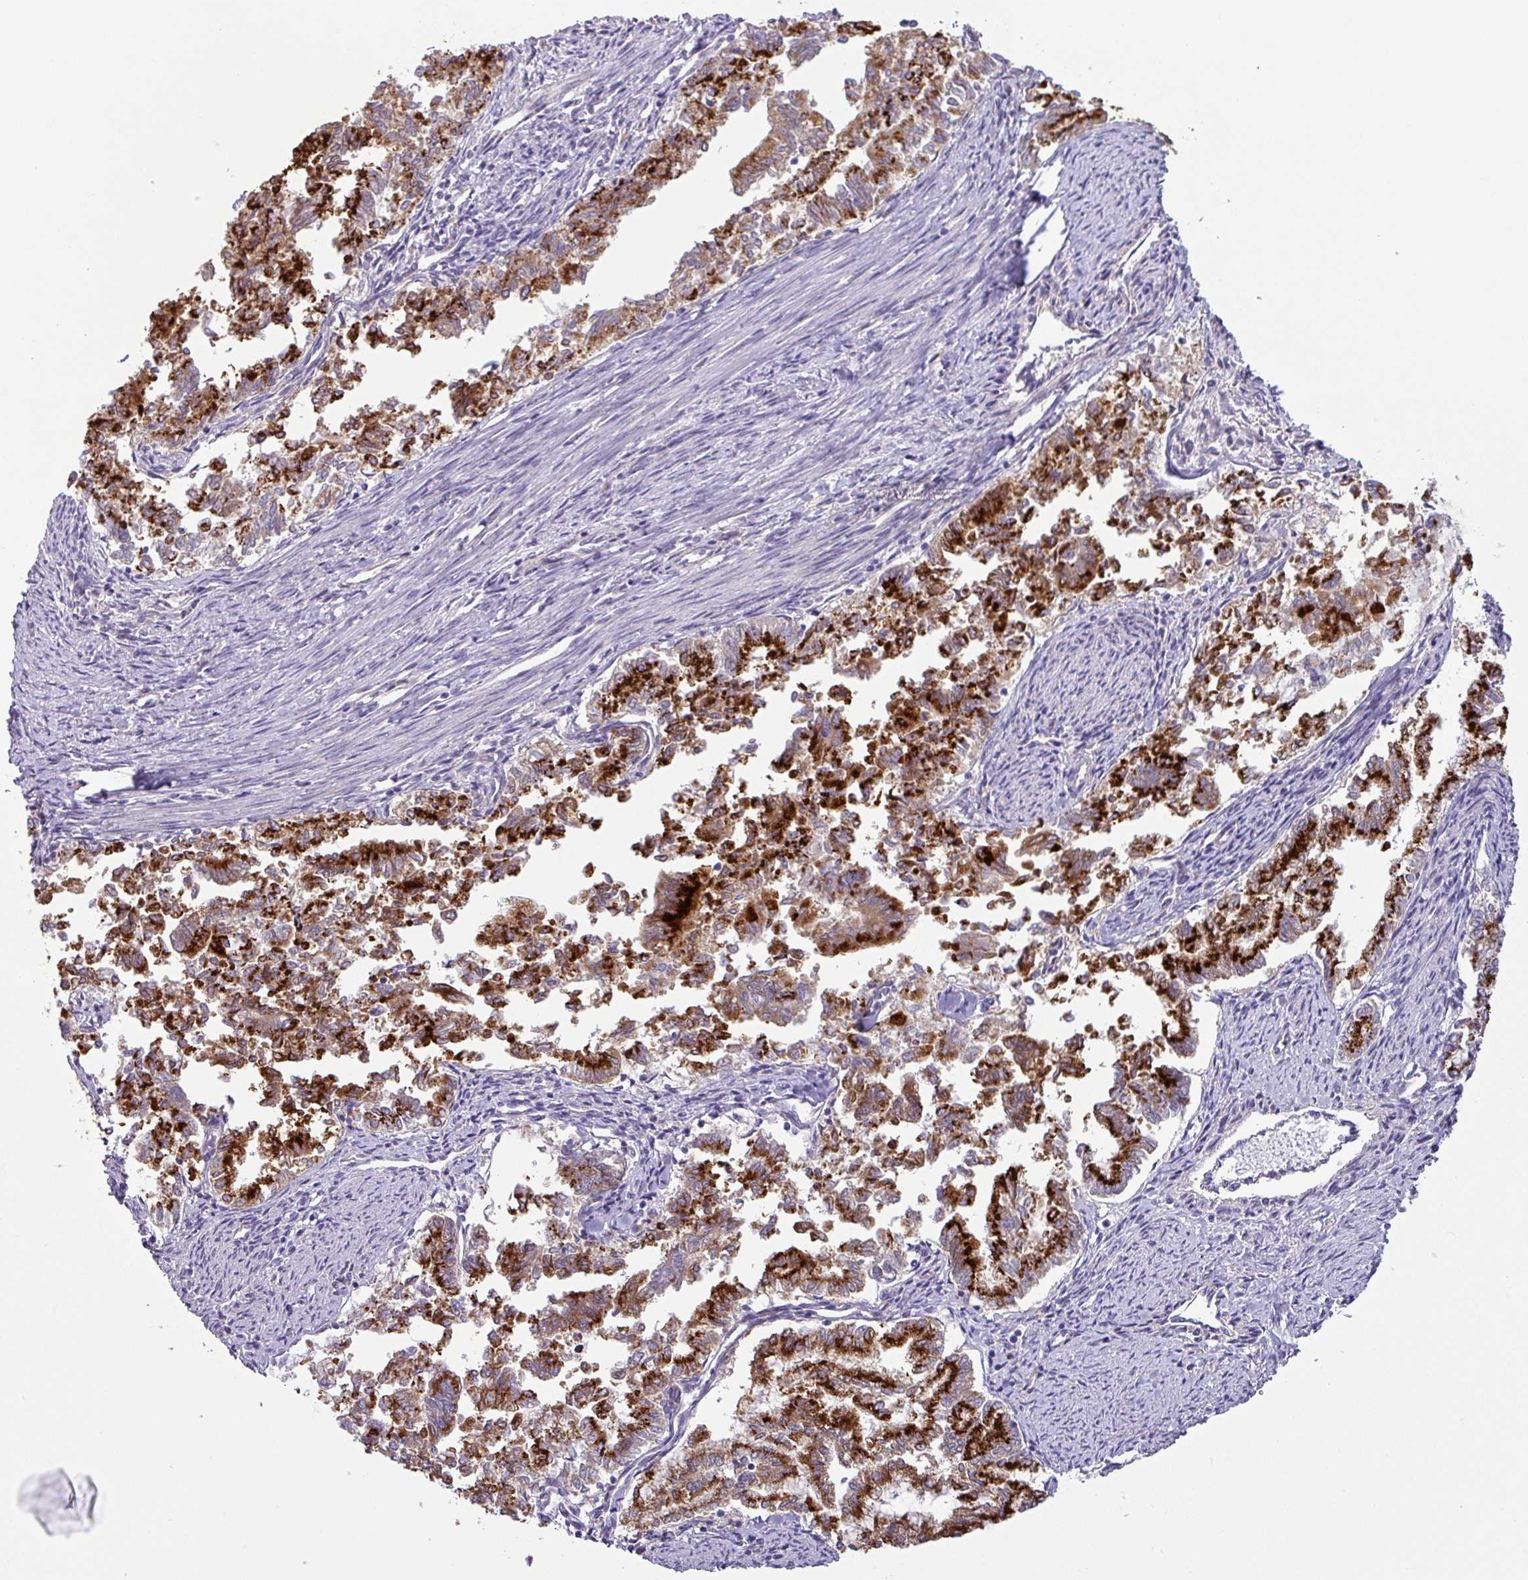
{"staining": {"intensity": "strong", "quantity": ">75%", "location": "cytoplasmic/membranous"}, "tissue": "endometrial cancer", "cell_type": "Tumor cells", "image_type": "cancer", "snomed": [{"axis": "morphology", "description": "Adenocarcinoma, NOS"}, {"axis": "topography", "description": "Endometrium"}], "caption": "This is an image of immunohistochemistry (IHC) staining of endometrial cancer, which shows strong staining in the cytoplasmic/membranous of tumor cells.", "gene": "GALNT12", "patient": {"sex": "female", "age": 79}}